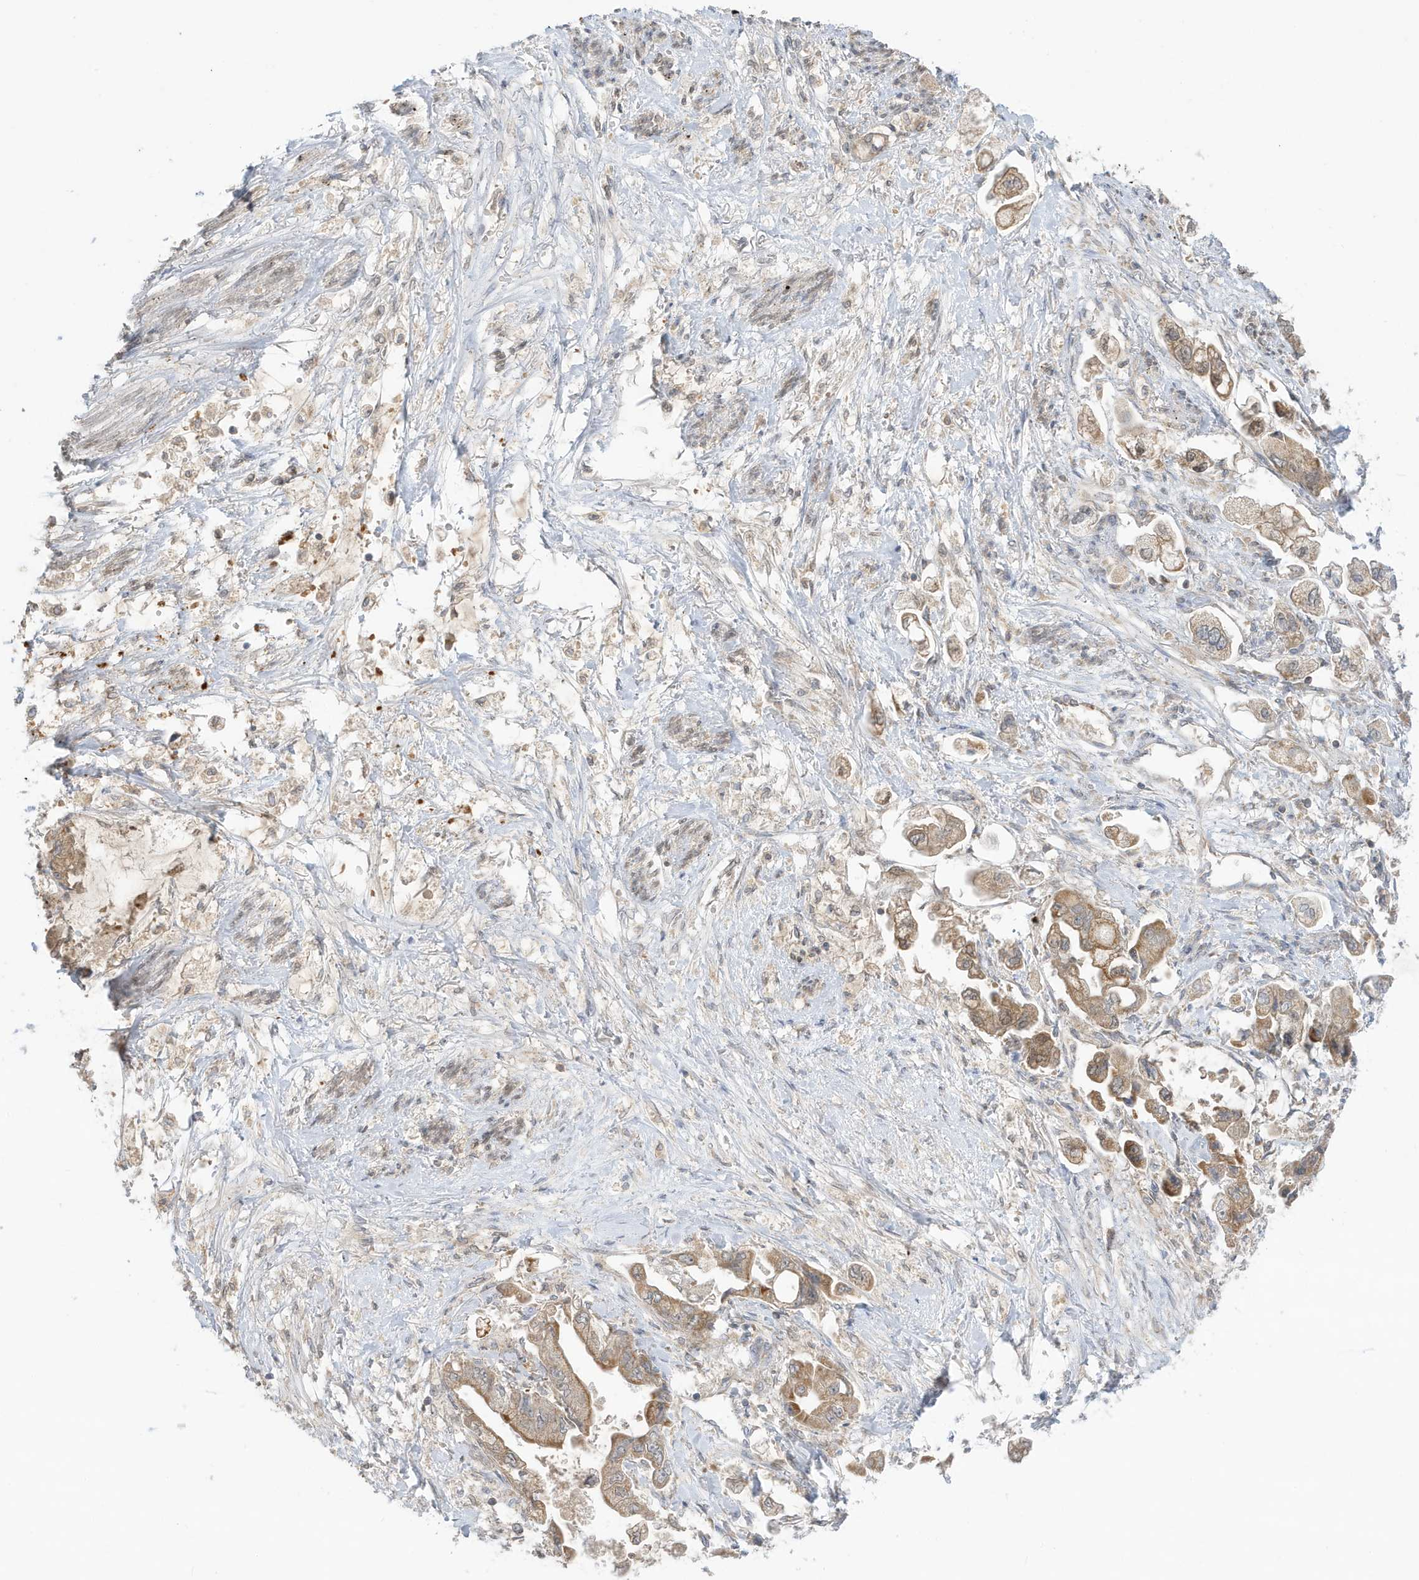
{"staining": {"intensity": "moderate", "quantity": ">75%", "location": "cytoplasmic/membranous"}, "tissue": "stomach cancer", "cell_type": "Tumor cells", "image_type": "cancer", "snomed": [{"axis": "morphology", "description": "Adenocarcinoma, NOS"}, {"axis": "topography", "description": "Stomach"}], "caption": "An immunohistochemistry histopathology image of tumor tissue is shown. Protein staining in brown shows moderate cytoplasmic/membranous positivity in adenocarcinoma (stomach) within tumor cells.", "gene": "NPPC", "patient": {"sex": "male", "age": 62}}